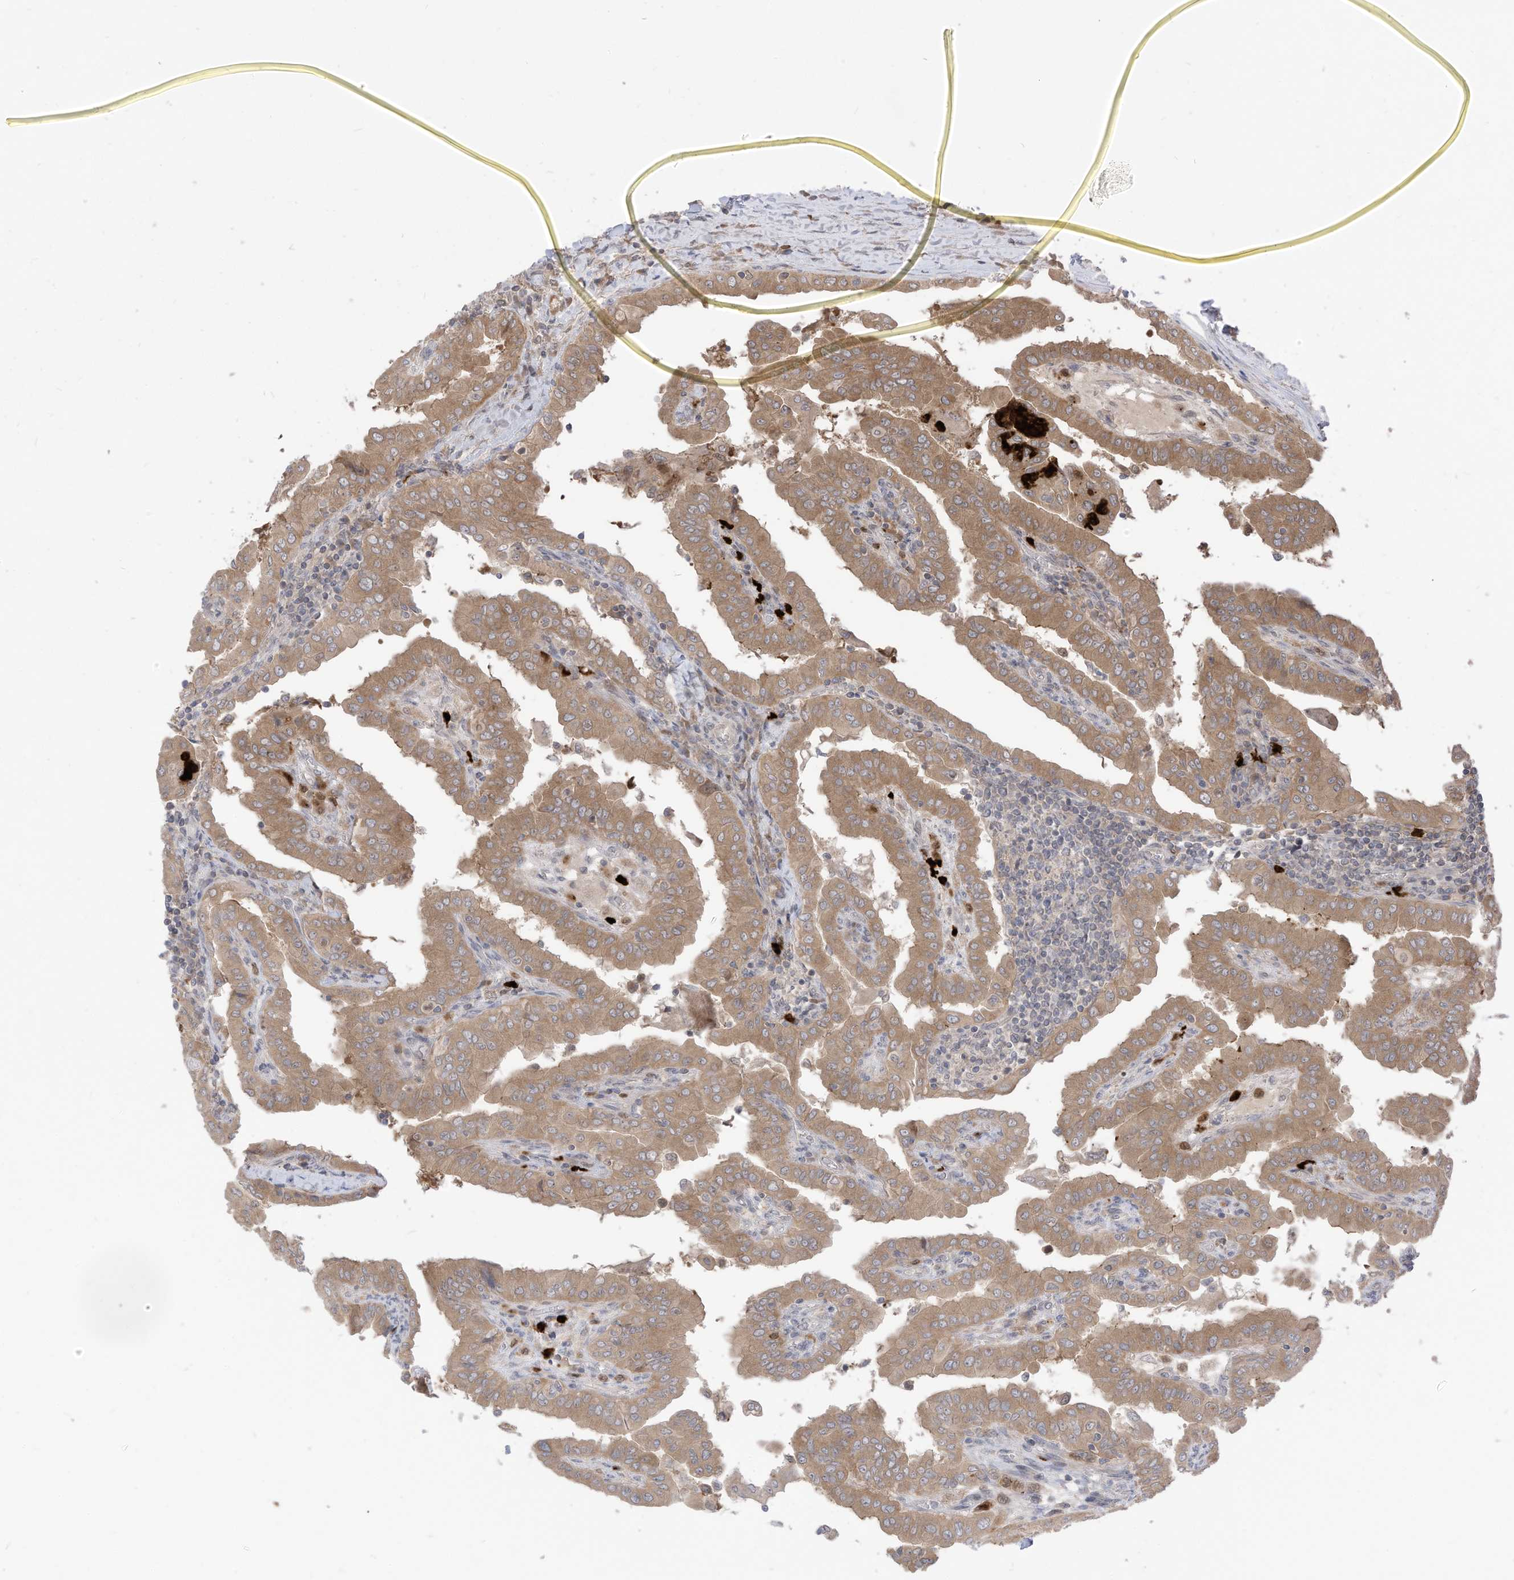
{"staining": {"intensity": "moderate", "quantity": ">75%", "location": "cytoplasmic/membranous"}, "tissue": "thyroid cancer", "cell_type": "Tumor cells", "image_type": "cancer", "snomed": [{"axis": "morphology", "description": "Papillary adenocarcinoma, NOS"}, {"axis": "topography", "description": "Thyroid gland"}], "caption": "Immunohistochemical staining of human thyroid cancer reveals medium levels of moderate cytoplasmic/membranous protein expression in about >75% of tumor cells.", "gene": "CNKSR1", "patient": {"sex": "male", "age": 33}}